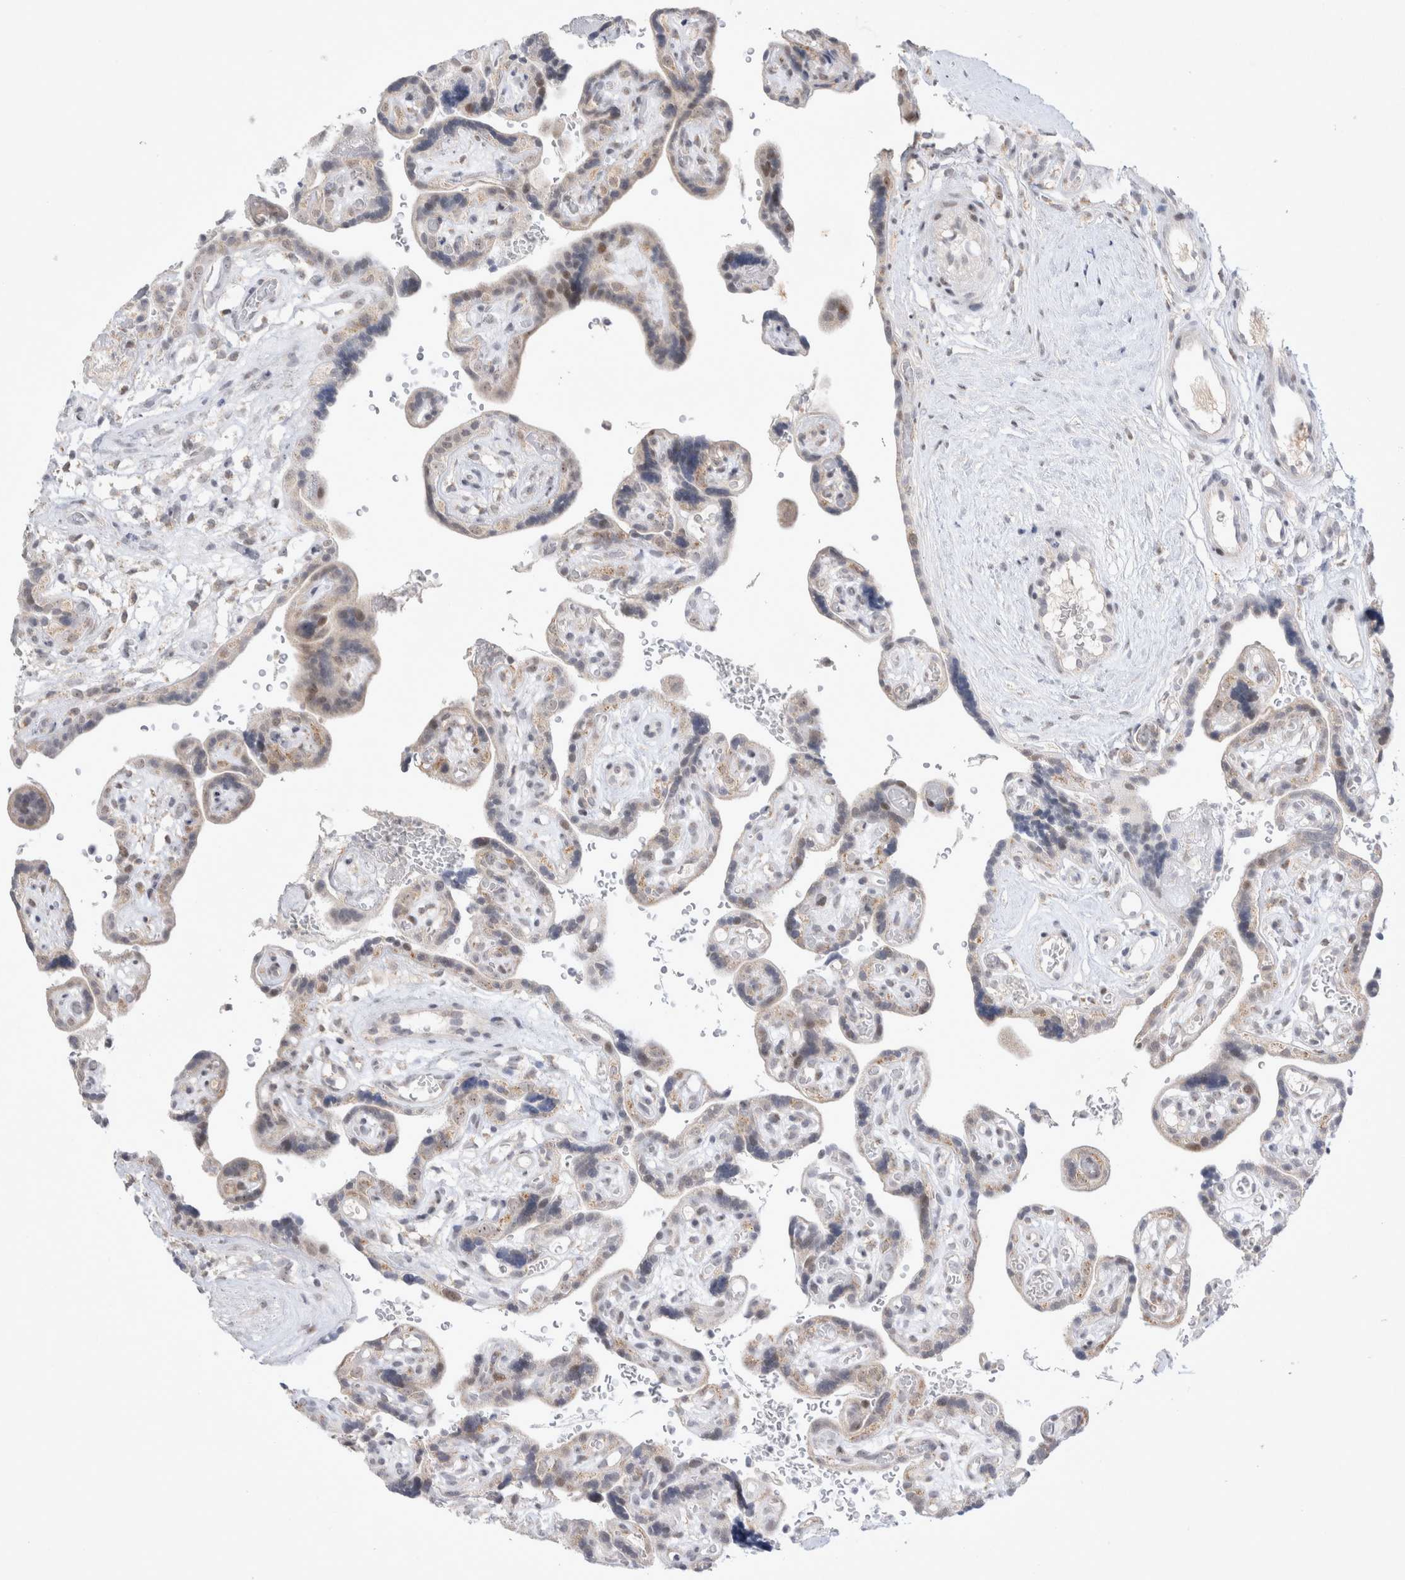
{"staining": {"intensity": "weak", "quantity": ">75%", "location": "cytoplasmic/membranous,nuclear"}, "tissue": "placenta", "cell_type": "Decidual cells", "image_type": "normal", "snomed": [{"axis": "morphology", "description": "Normal tissue, NOS"}, {"axis": "topography", "description": "Placenta"}], "caption": "This photomicrograph reveals immunohistochemistry (IHC) staining of benign human placenta, with low weak cytoplasmic/membranous,nuclear expression in approximately >75% of decidual cells.", "gene": "MRPL37", "patient": {"sex": "female", "age": 30}}